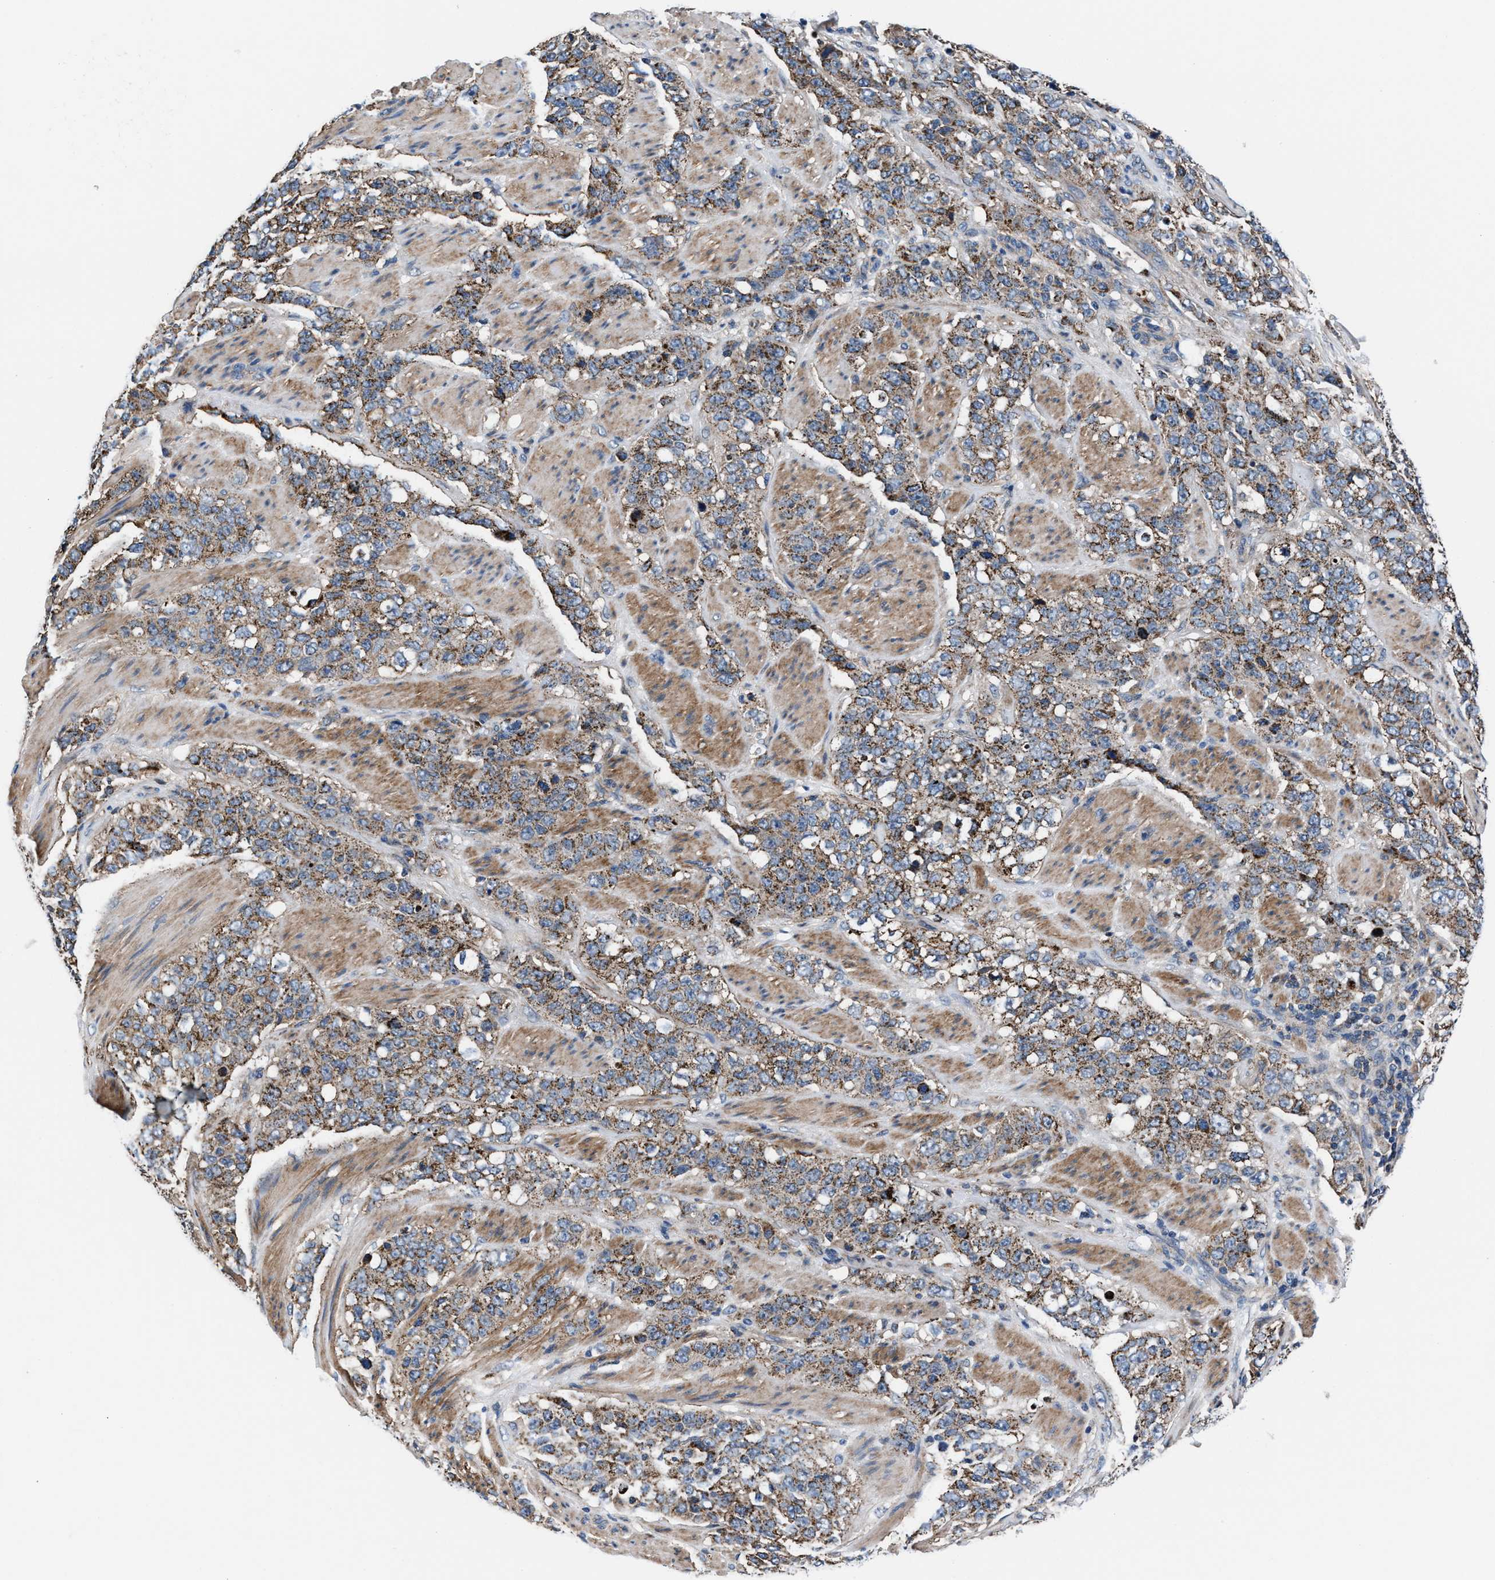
{"staining": {"intensity": "moderate", "quantity": ">75%", "location": "cytoplasmic/membranous"}, "tissue": "stomach cancer", "cell_type": "Tumor cells", "image_type": "cancer", "snomed": [{"axis": "morphology", "description": "Adenocarcinoma, NOS"}, {"axis": "topography", "description": "Stomach"}], "caption": "Immunohistochemistry staining of stomach cancer, which displays medium levels of moderate cytoplasmic/membranous staining in approximately >75% of tumor cells indicating moderate cytoplasmic/membranous protein positivity. The staining was performed using DAB (brown) for protein detection and nuclei were counterstained in hematoxylin (blue).", "gene": "NKTR", "patient": {"sex": "male", "age": 48}}